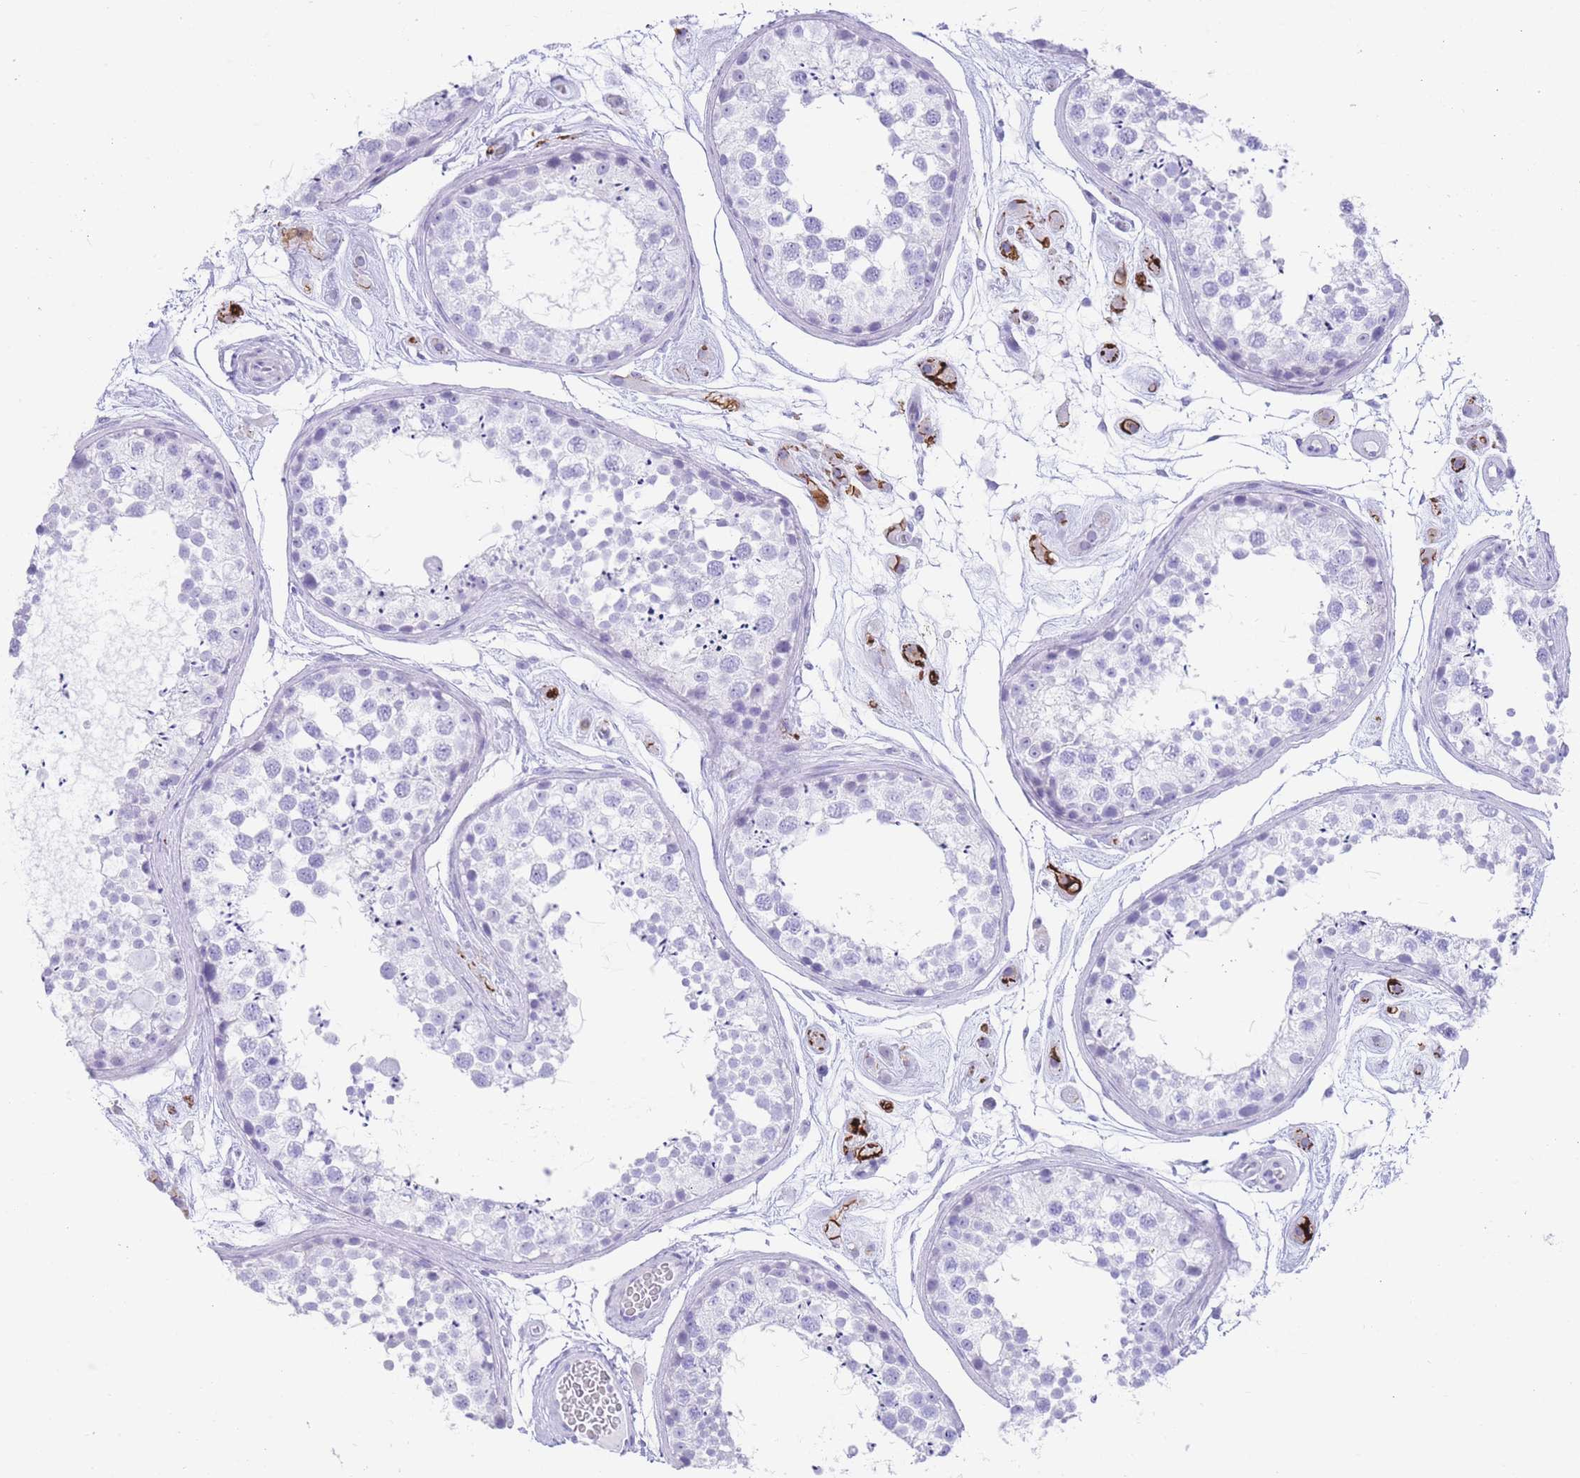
{"staining": {"intensity": "negative", "quantity": "none", "location": "none"}, "tissue": "testis", "cell_type": "Cells in seminiferous ducts", "image_type": "normal", "snomed": [{"axis": "morphology", "description": "Normal tissue, NOS"}, {"axis": "topography", "description": "Testis"}], "caption": "High power microscopy image of an immunohistochemistry (IHC) histopathology image of unremarkable testis, revealing no significant positivity in cells in seminiferous ducts.", "gene": "ELOA2", "patient": {"sex": "male", "age": 25}}